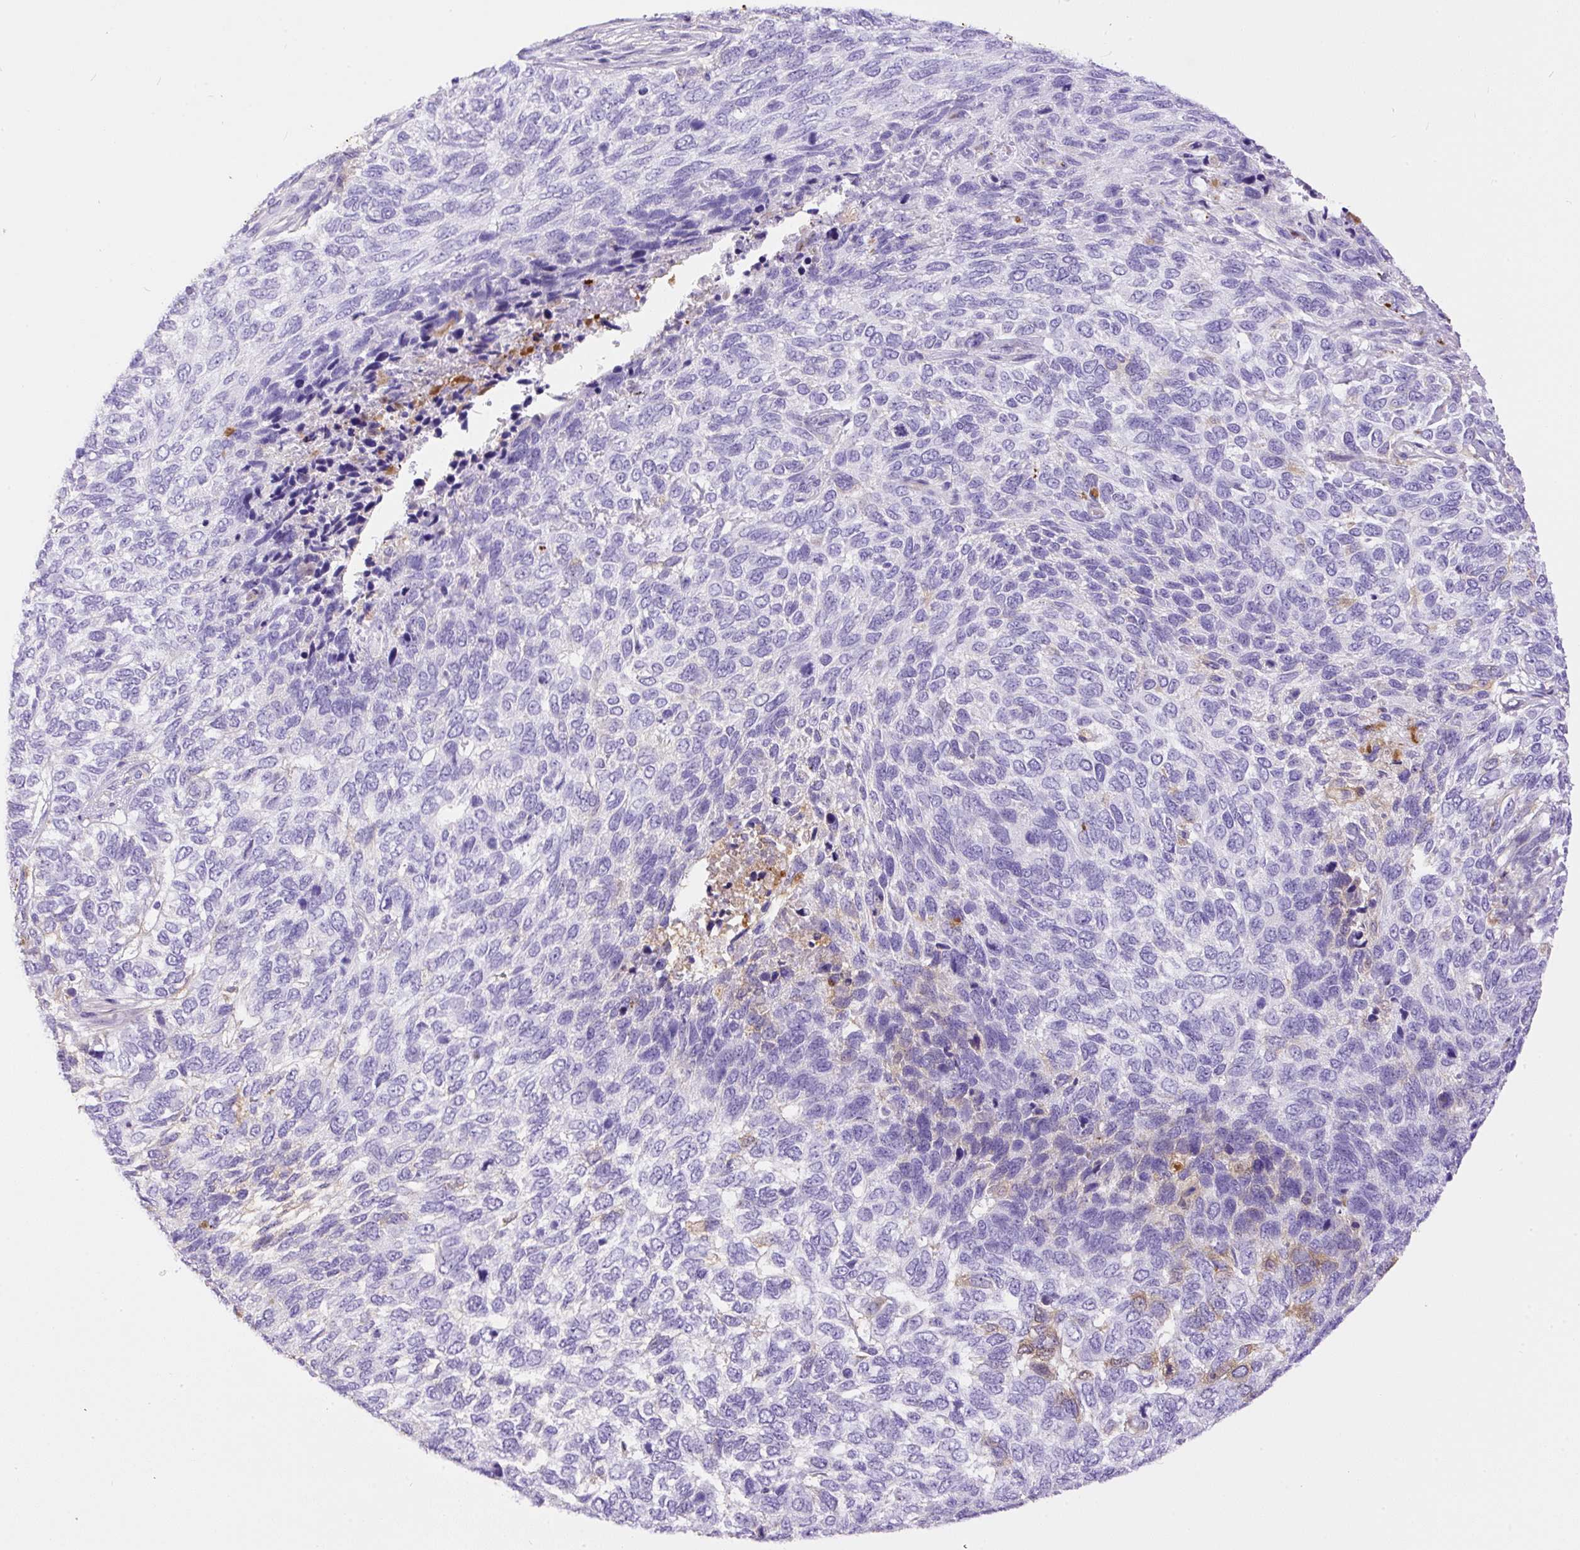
{"staining": {"intensity": "negative", "quantity": "none", "location": "none"}, "tissue": "skin cancer", "cell_type": "Tumor cells", "image_type": "cancer", "snomed": [{"axis": "morphology", "description": "Basal cell carcinoma"}, {"axis": "topography", "description": "Skin"}], "caption": "The image reveals no staining of tumor cells in skin basal cell carcinoma.", "gene": "APCS", "patient": {"sex": "female", "age": 65}}